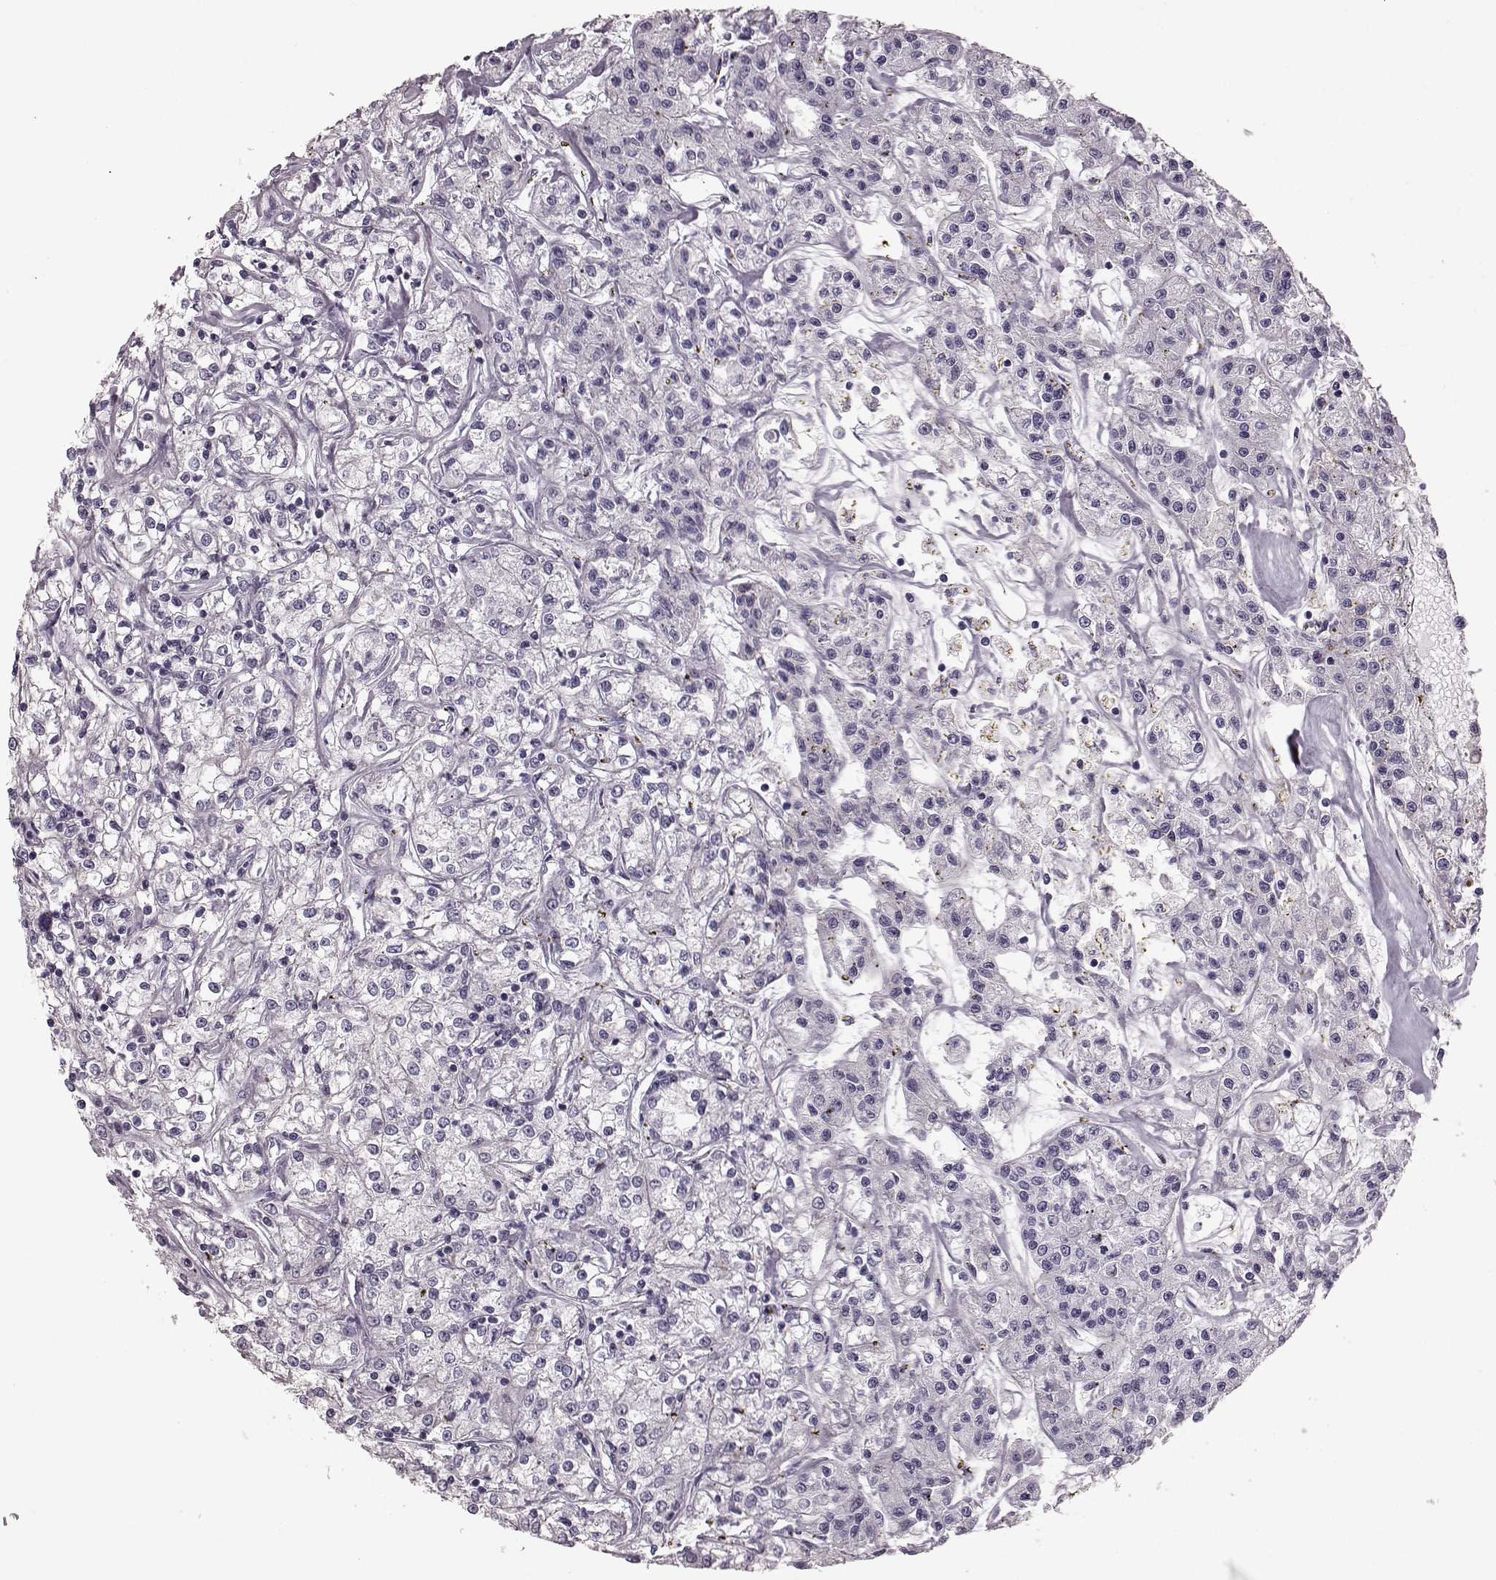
{"staining": {"intensity": "negative", "quantity": "none", "location": "none"}, "tissue": "renal cancer", "cell_type": "Tumor cells", "image_type": "cancer", "snomed": [{"axis": "morphology", "description": "Adenocarcinoma, NOS"}, {"axis": "topography", "description": "Kidney"}], "caption": "Immunohistochemical staining of human adenocarcinoma (renal) exhibits no significant staining in tumor cells. Nuclei are stained in blue.", "gene": "CRYBA2", "patient": {"sex": "female", "age": 59}}